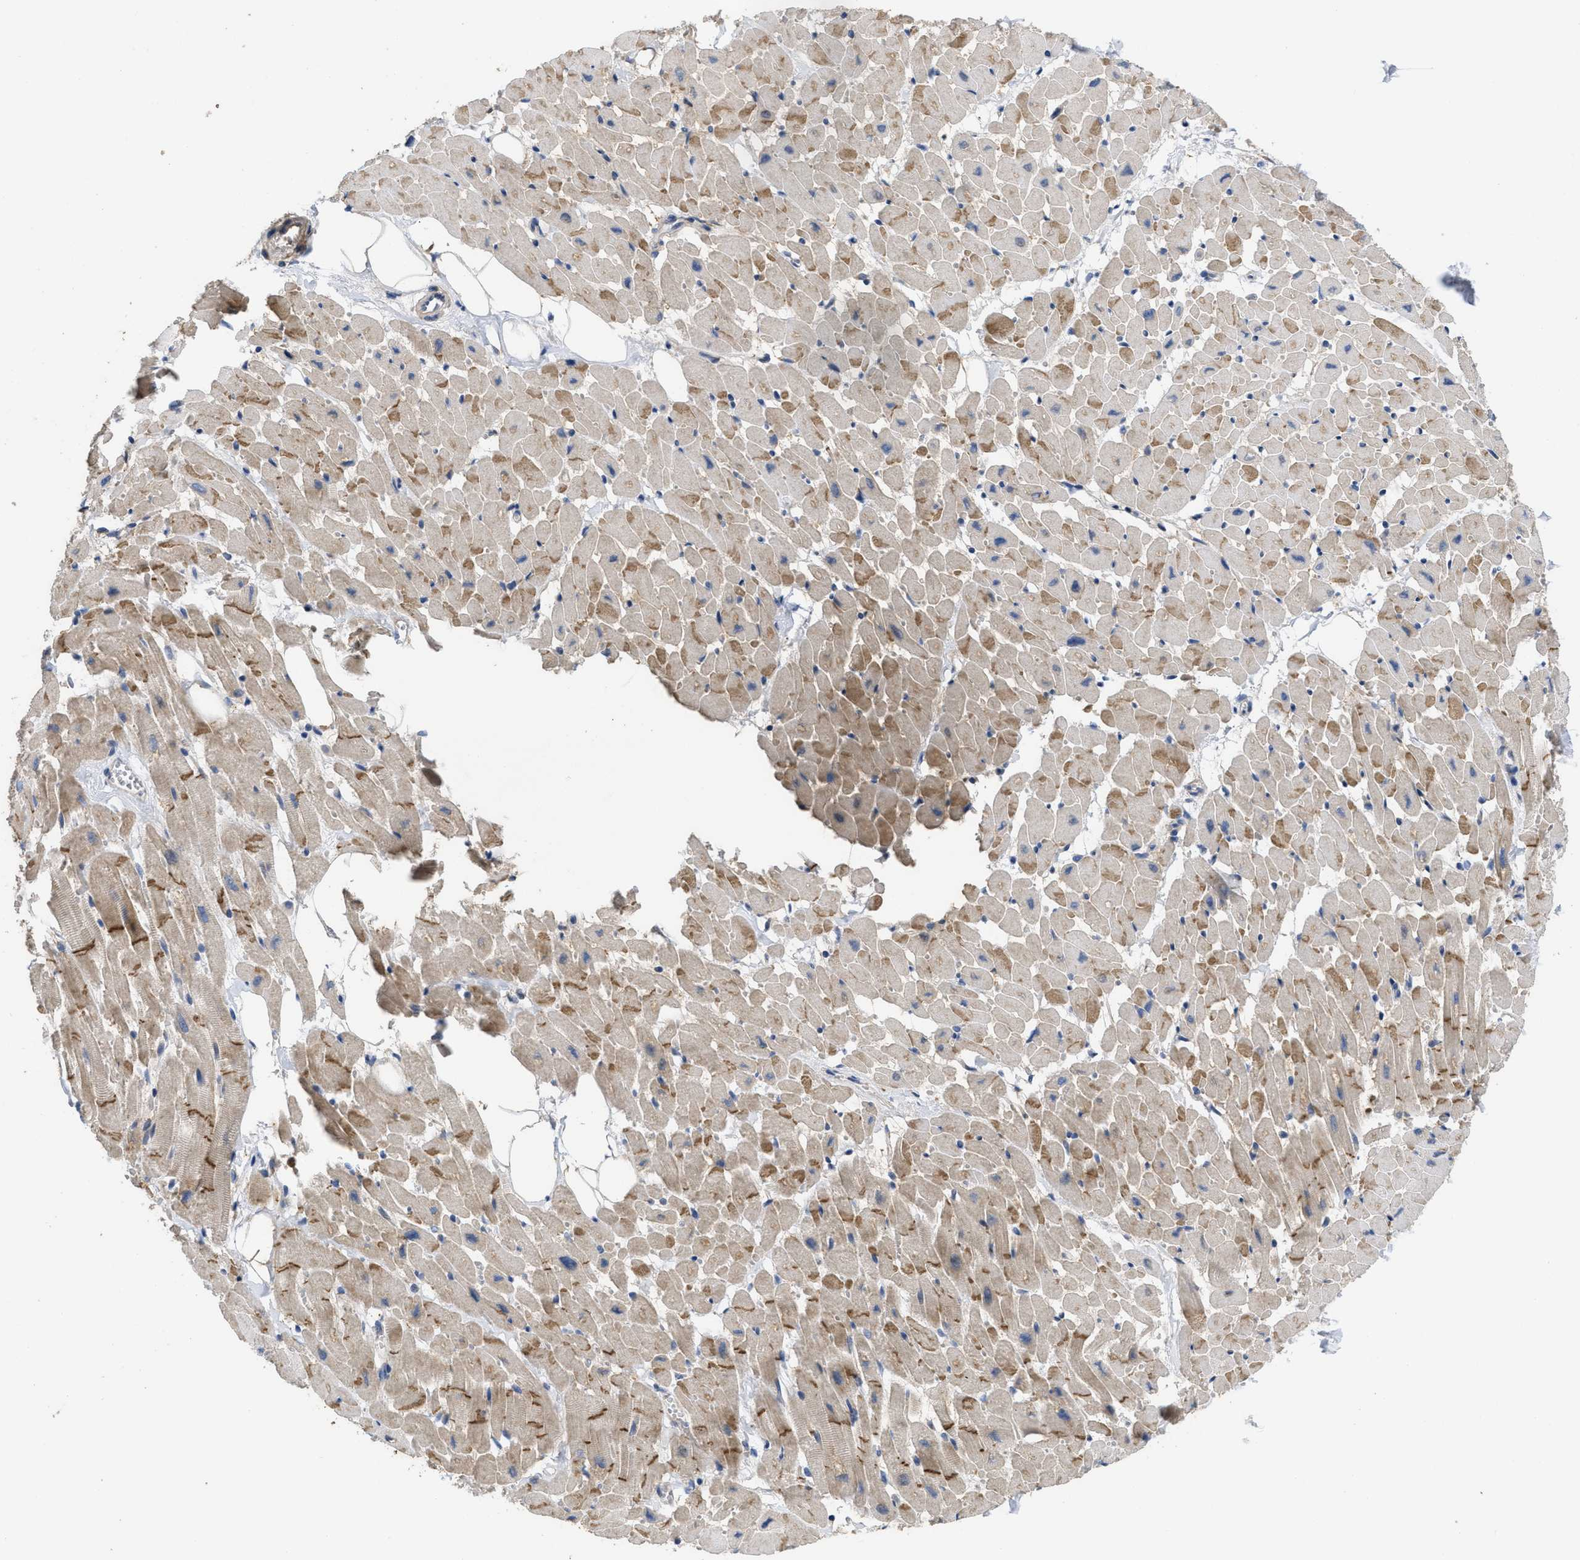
{"staining": {"intensity": "moderate", "quantity": ">75%", "location": "cytoplasmic/membranous"}, "tissue": "heart muscle", "cell_type": "Cardiomyocytes", "image_type": "normal", "snomed": [{"axis": "morphology", "description": "Normal tissue, NOS"}, {"axis": "topography", "description": "Heart"}], "caption": "A high-resolution micrograph shows immunohistochemistry staining of unremarkable heart muscle, which demonstrates moderate cytoplasmic/membranous positivity in approximately >75% of cardiomyocytes.", "gene": "CDPF1", "patient": {"sex": "female", "age": 19}}